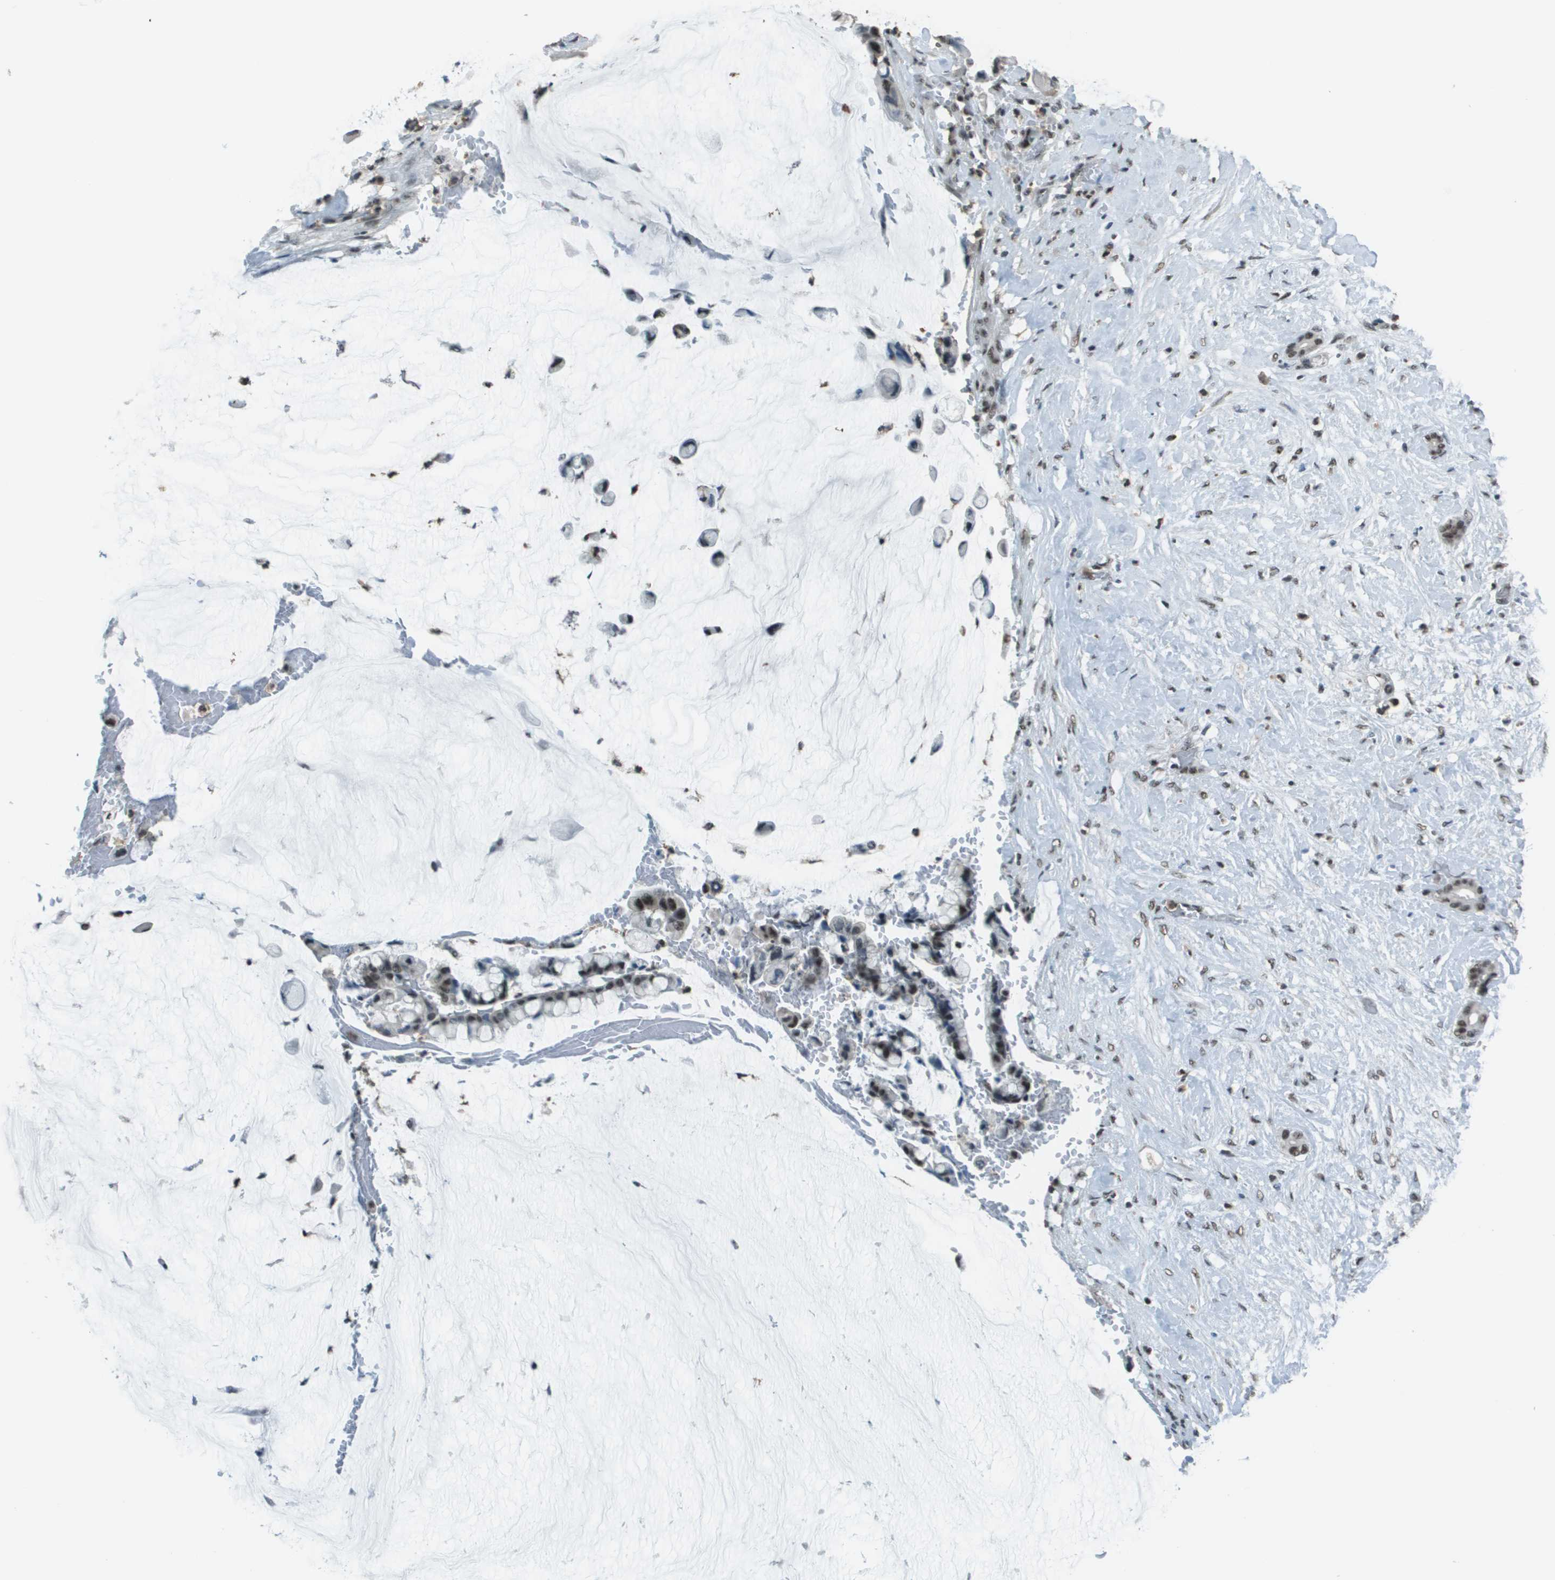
{"staining": {"intensity": "moderate", "quantity": ">75%", "location": "nuclear"}, "tissue": "pancreatic cancer", "cell_type": "Tumor cells", "image_type": "cancer", "snomed": [{"axis": "morphology", "description": "Adenocarcinoma, NOS"}, {"axis": "topography", "description": "Pancreas"}], "caption": "Pancreatic adenocarcinoma stained with a brown dye displays moderate nuclear positive positivity in approximately >75% of tumor cells.", "gene": "DEPDC1", "patient": {"sex": "male", "age": 41}}